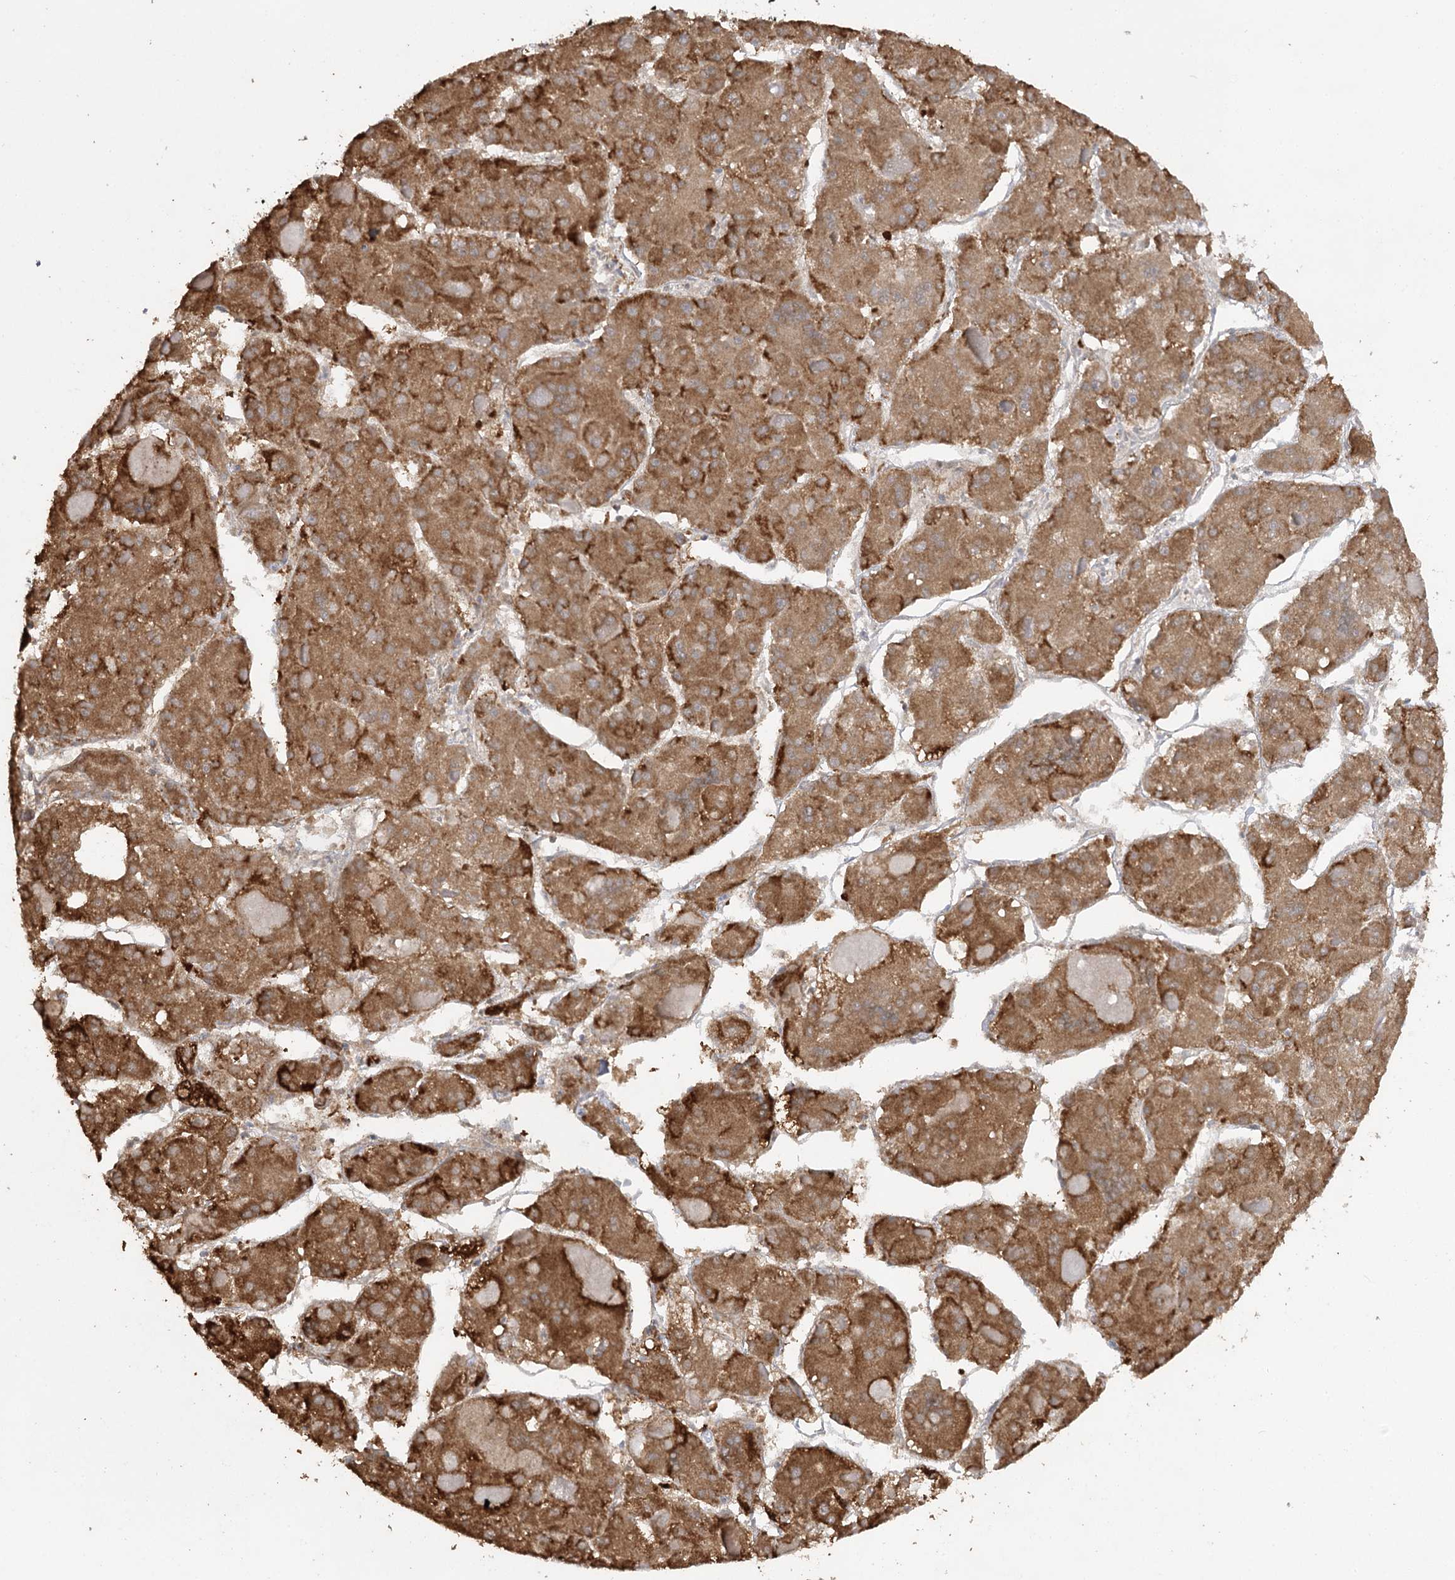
{"staining": {"intensity": "strong", "quantity": ">75%", "location": "cytoplasmic/membranous"}, "tissue": "liver cancer", "cell_type": "Tumor cells", "image_type": "cancer", "snomed": [{"axis": "morphology", "description": "Carcinoma, Hepatocellular, NOS"}, {"axis": "topography", "description": "Liver"}], "caption": "Brown immunohistochemical staining in human liver hepatocellular carcinoma reveals strong cytoplasmic/membranous positivity in approximately >75% of tumor cells.", "gene": "TRAF3IP1", "patient": {"sex": "female", "age": 73}}